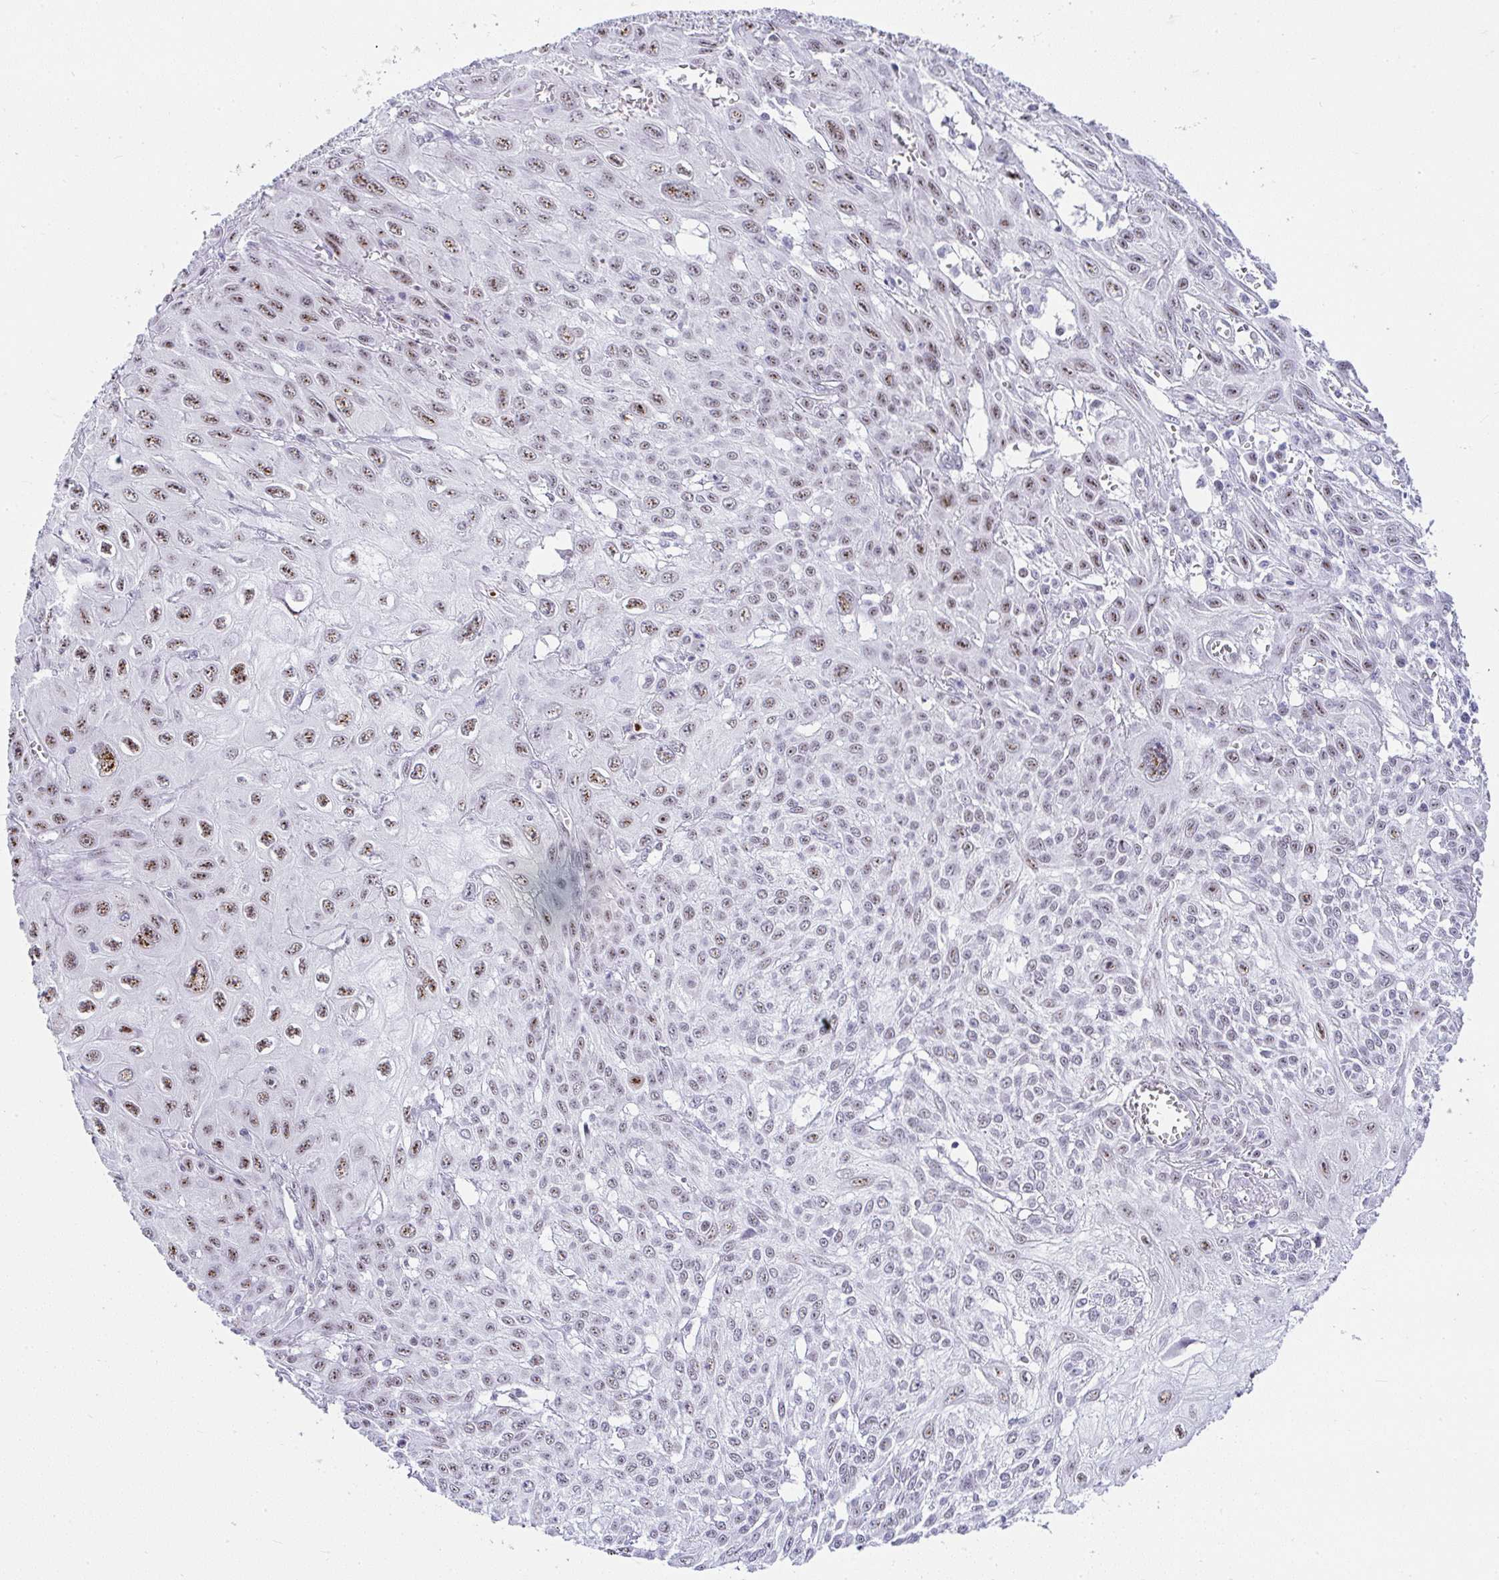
{"staining": {"intensity": "moderate", "quantity": "25%-75%", "location": "nuclear"}, "tissue": "skin cancer", "cell_type": "Tumor cells", "image_type": "cancer", "snomed": [{"axis": "morphology", "description": "Squamous cell carcinoma, NOS"}, {"axis": "topography", "description": "Skin"}, {"axis": "topography", "description": "Vulva"}], "caption": "Immunohistochemistry photomicrograph of squamous cell carcinoma (skin) stained for a protein (brown), which exhibits medium levels of moderate nuclear positivity in about 25%-75% of tumor cells.", "gene": "NR1D2", "patient": {"sex": "female", "age": 71}}